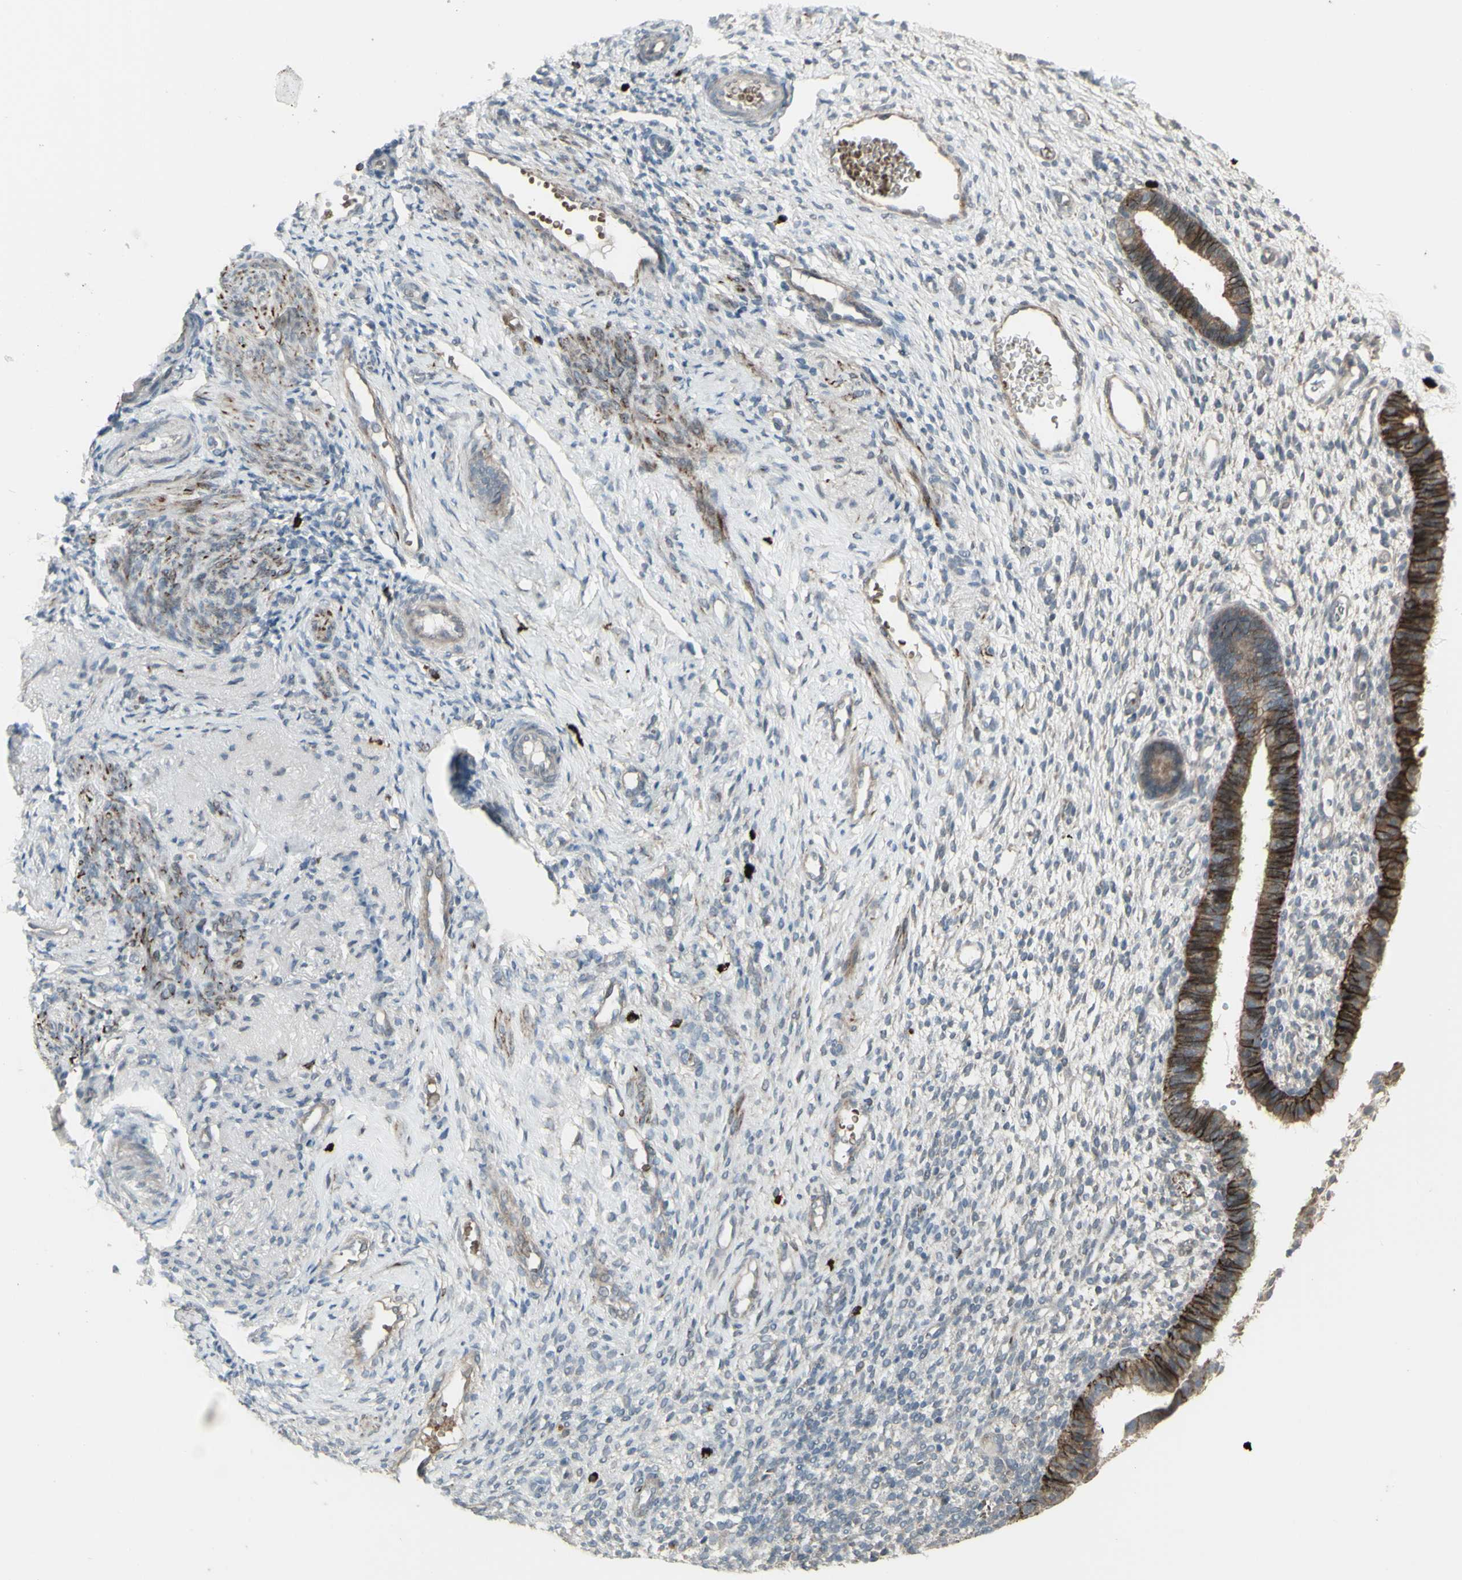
{"staining": {"intensity": "negative", "quantity": "none", "location": "none"}, "tissue": "endometrium", "cell_type": "Cells in endometrial stroma", "image_type": "normal", "snomed": [{"axis": "morphology", "description": "Normal tissue, NOS"}, {"axis": "topography", "description": "Endometrium"}], "caption": "Cells in endometrial stroma show no significant expression in unremarkable endometrium.", "gene": "GRAMD1B", "patient": {"sex": "female", "age": 61}}